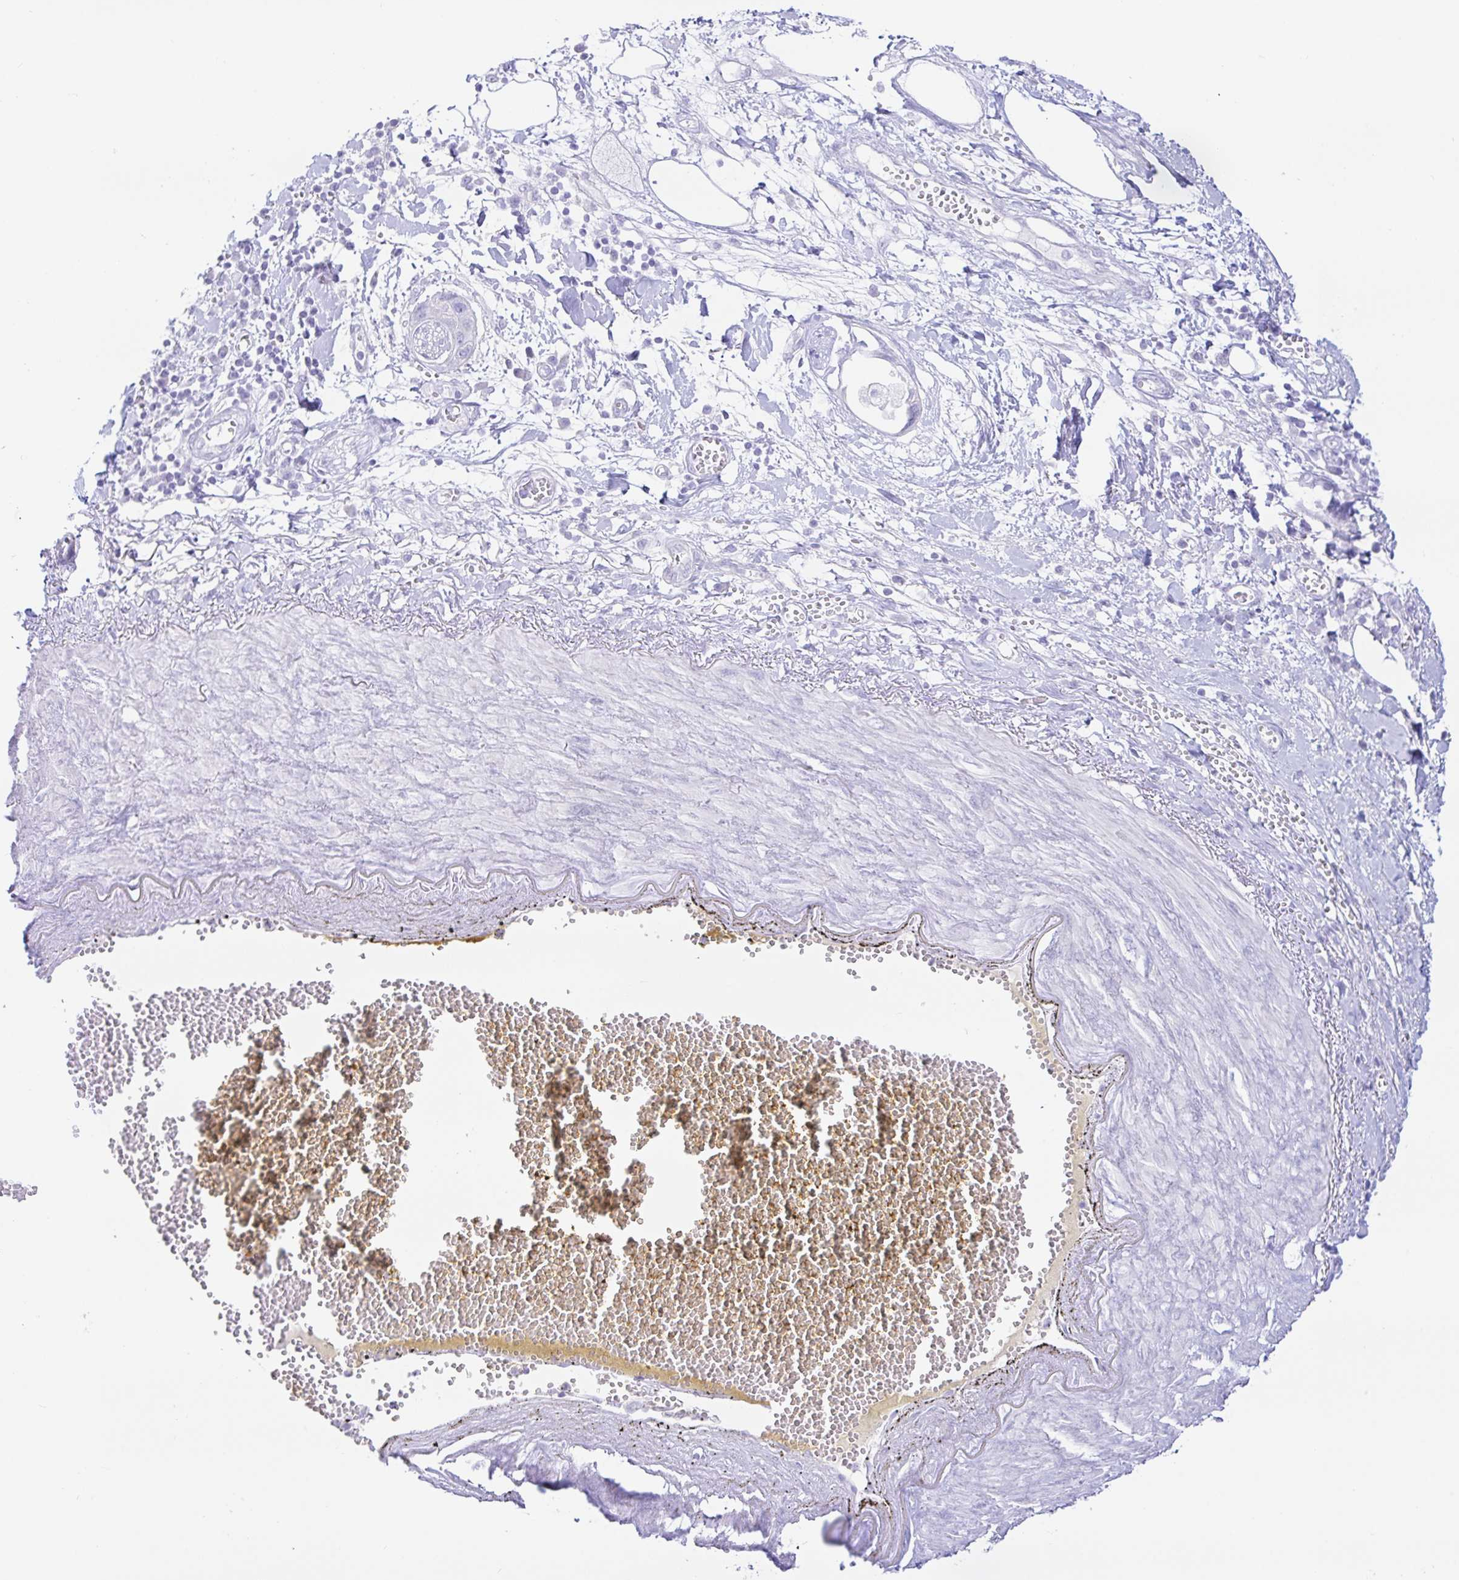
{"staining": {"intensity": "negative", "quantity": "none", "location": "none"}, "tissue": "pancreatic cancer", "cell_type": "Tumor cells", "image_type": "cancer", "snomed": [{"axis": "morphology", "description": "Adenocarcinoma, NOS"}, {"axis": "topography", "description": "Pancreas"}], "caption": "DAB immunohistochemical staining of human pancreatic adenocarcinoma reveals no significant expression in tumor cells.", "gene": "PAX8", "patient": {"sex": "female", "age": 73}}